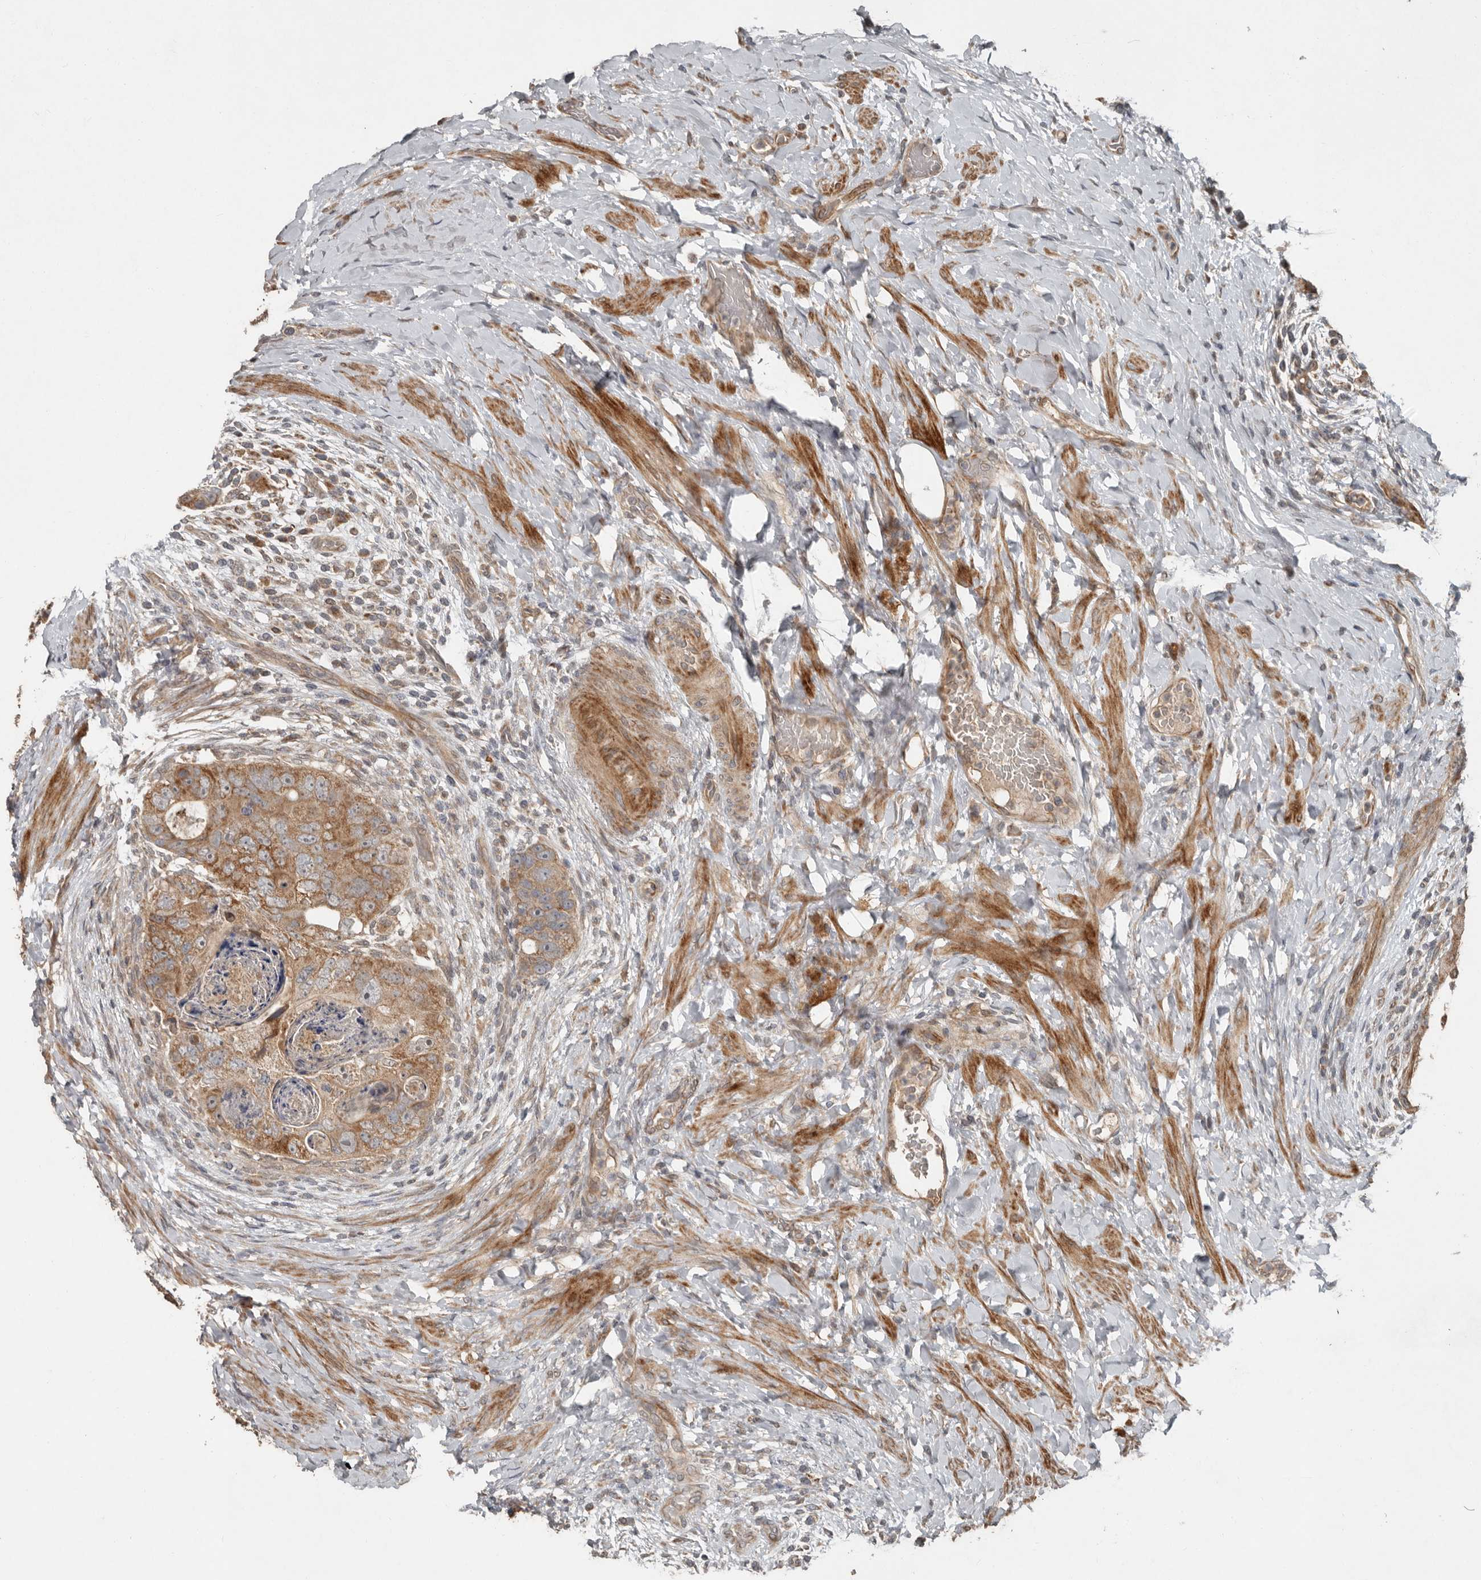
{"staining": {"intensity": "moderate", "quantity": ">75%", "location": "cytoplasmic/membranous"}, "tissue": "colorectal cancer", "cell_type": "Tumor cells", "image_type": "cancer", "snomed": [{"axis": "morphology", "description": "Adenocarcinoma, NOS"}, {"axis": "topography", "description": "Rectum"}], "caption": "Immunohistochemical staining of human colorectal adenocarcinoma shows medium levels of moderate cytoplasmic/membranous expression in approximately >75% of tumor cells.", "gene": "SLC6A7", "patient": {"sex": "male", "age": 59}}